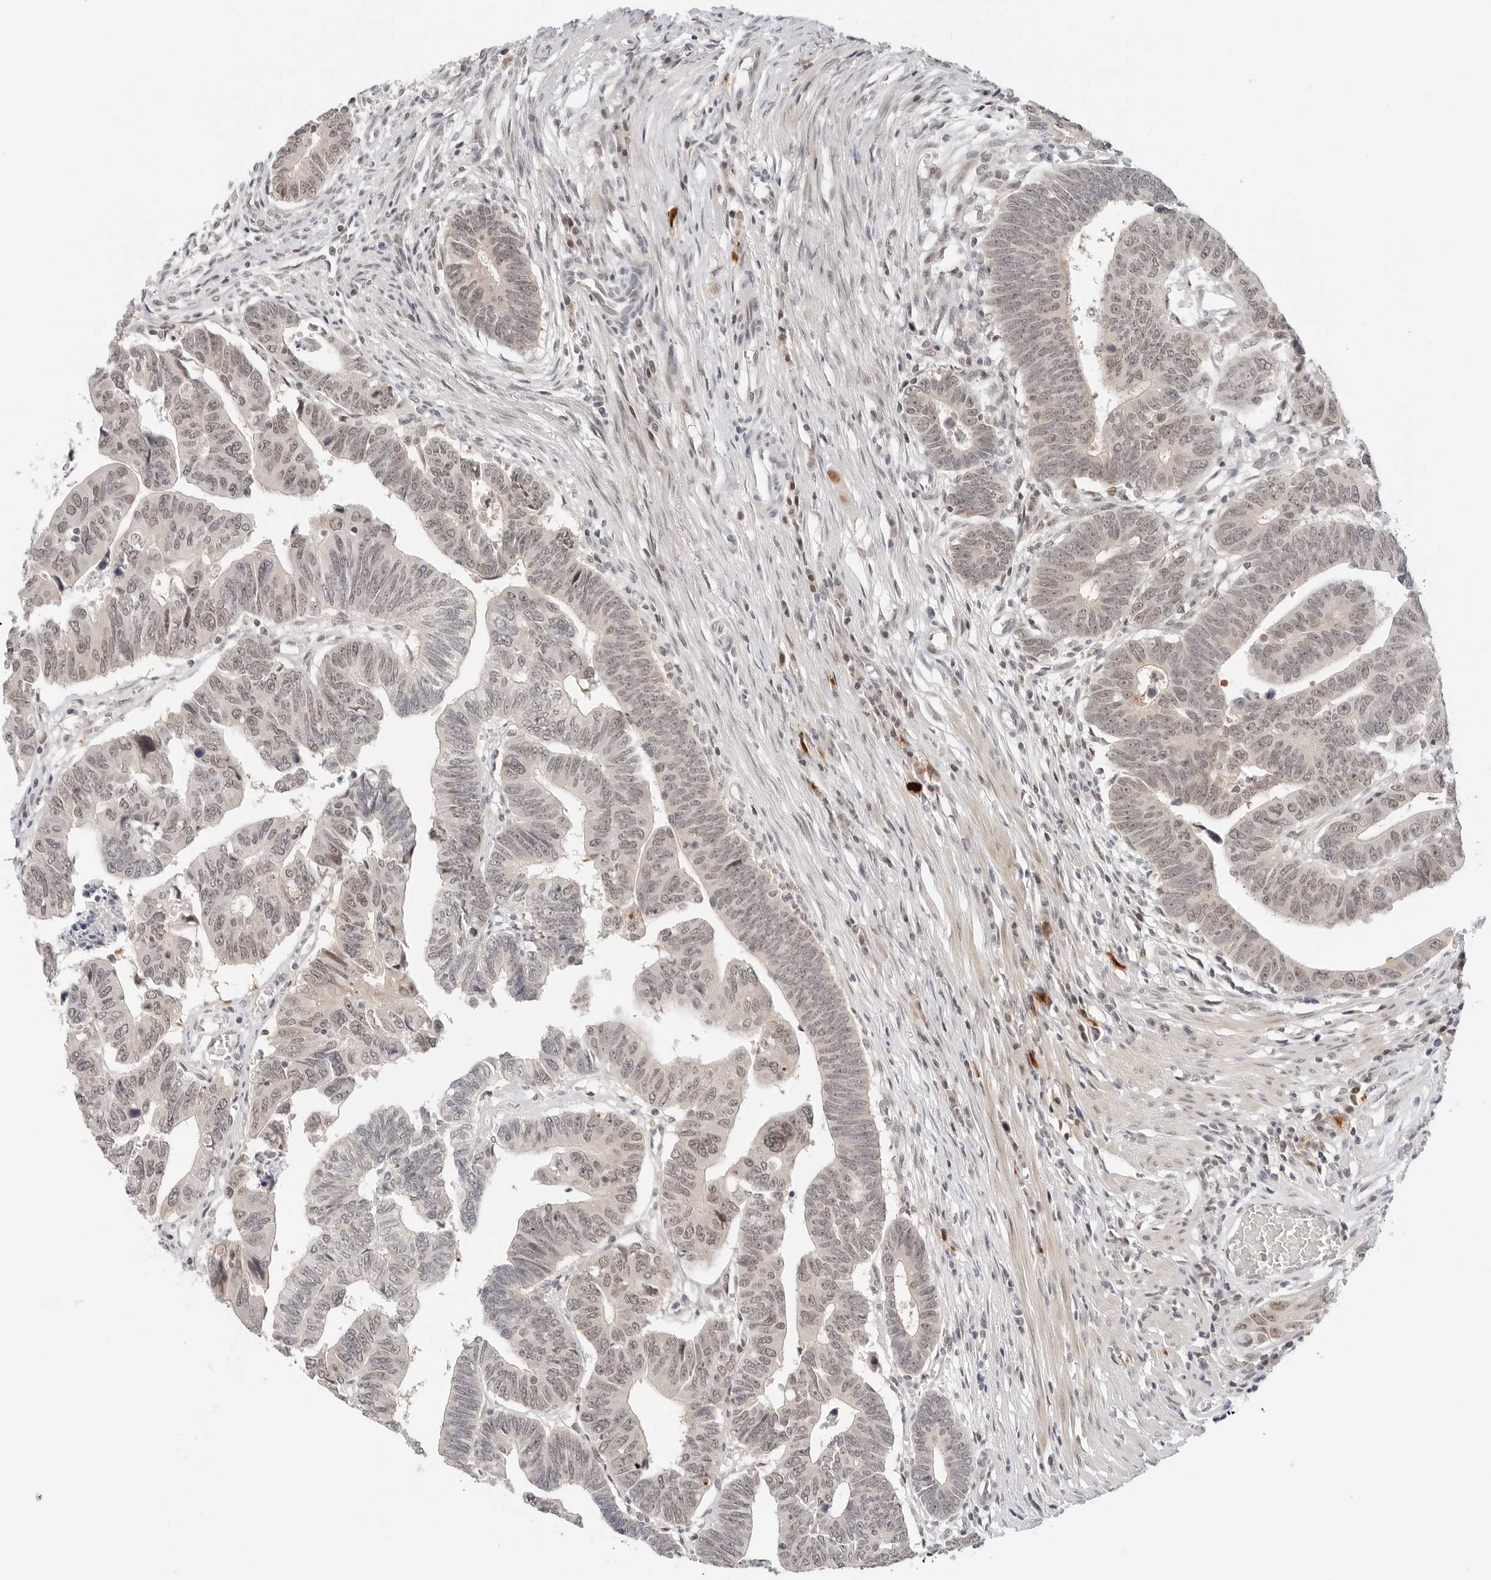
{"staining": {"intensity": "weak", "quantity": ">75%", "location": "nuclear"}, "tissue": "colorectal cancer", "cell_type": "Tumor cells", "image_type": "cancer", "snomed": [{"axis": "morphology", "description": "Adenocarcinoma, NOS"}, {"axis": "topography", "description": "Rectum"}], "caption": "Immunohistochemistry (IHC) image of human colorectal adenocarcinoma stained for a protein (brown), which displays low levels of weak nuclear positivity in about >75% of tumor cells.", "gene": "TSEN2", "patient": {"sex": "female", "age": 65}}